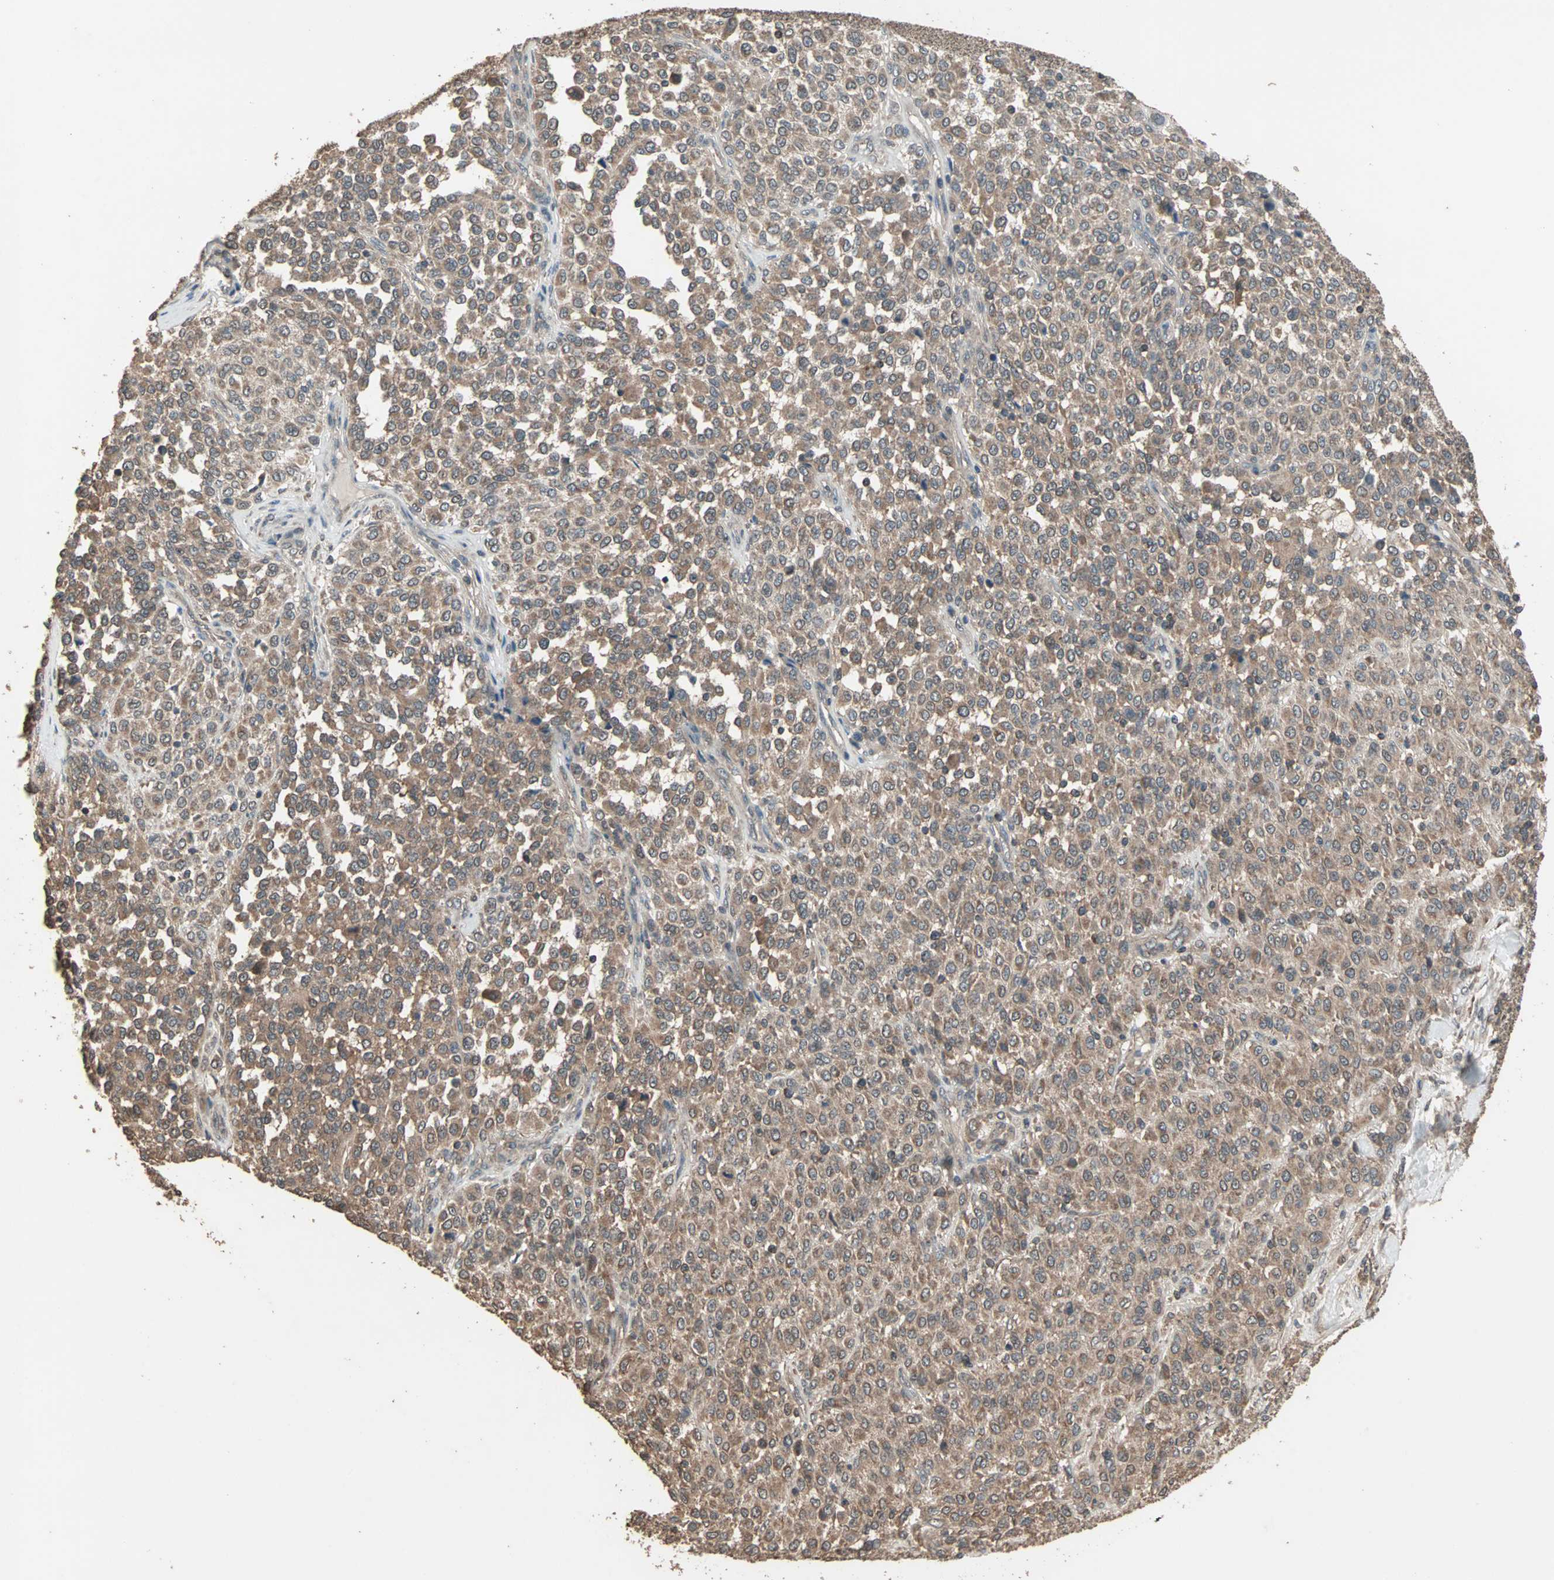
{"staining": {"intensity": "moderate", "quantity": ">75%", "location": "cytoplasmic/membranous"}, "tissue": "melanoma", "cell_type": "Tumor cells", "image_type": "cancer", "snomed": [{"axis": "morphology", "description": "Malignant melanoma, Metastatic site"}, {"axis": "topography", "description": "Pancreas"}], "caption": "There is medium levels of moderate cytoplasmic/membranous expression in tumor cells of malignant melanoma (metastatic site), as demonstrated by immunohistochemical staining (brown color).", "gene": "UBAC1", "patient": {"sex": "female", "age": 30}}